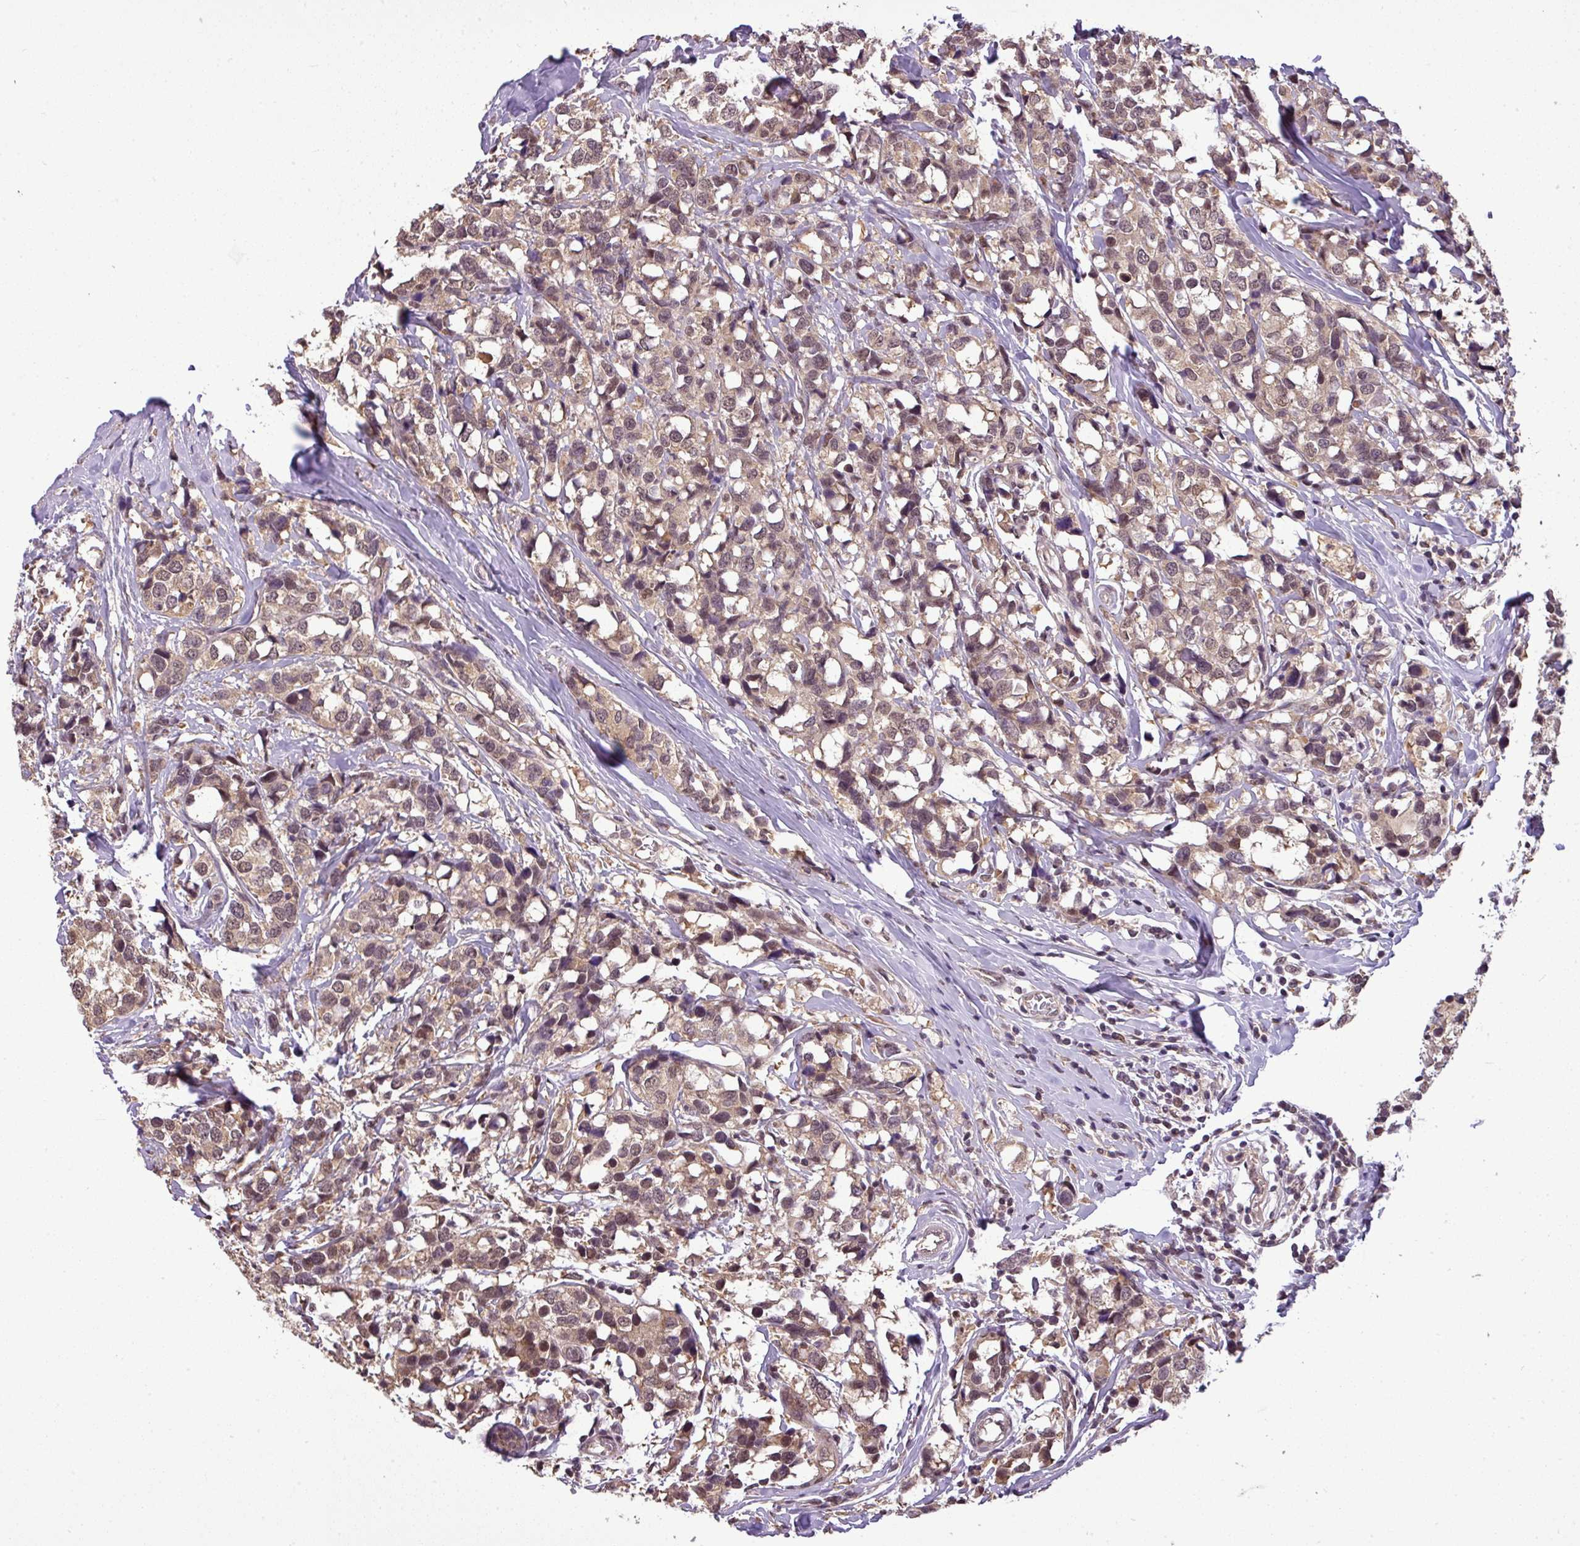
{"staining": {"intensity": "weak", "quantity": ">75%", "location": "cytoplasmic/membranous,nuclear"}, "tissue": "breast cancer", "cell_type": "Tumor cells", "image_type": "cancer", "snomed": [{"axis": "morphology", "description": "Lobular carcinoma"}, {"axis": "topography", "description": "Breast"}], "caption": "Breast cancer stained with DAB (3,3'-diaminobenzidine) immunohistochemistry (IHC) demonstrates low levels of weak cytoplasmic/membranous and nuclear staining in about >75% of tumor cells. (DAB (3,3'-diaminobenzidine) IHC, brown staining for protein, blue staining for nuclei).", "gene": "MFHAS1", "patient": {"sex": "female", "age": 59}}